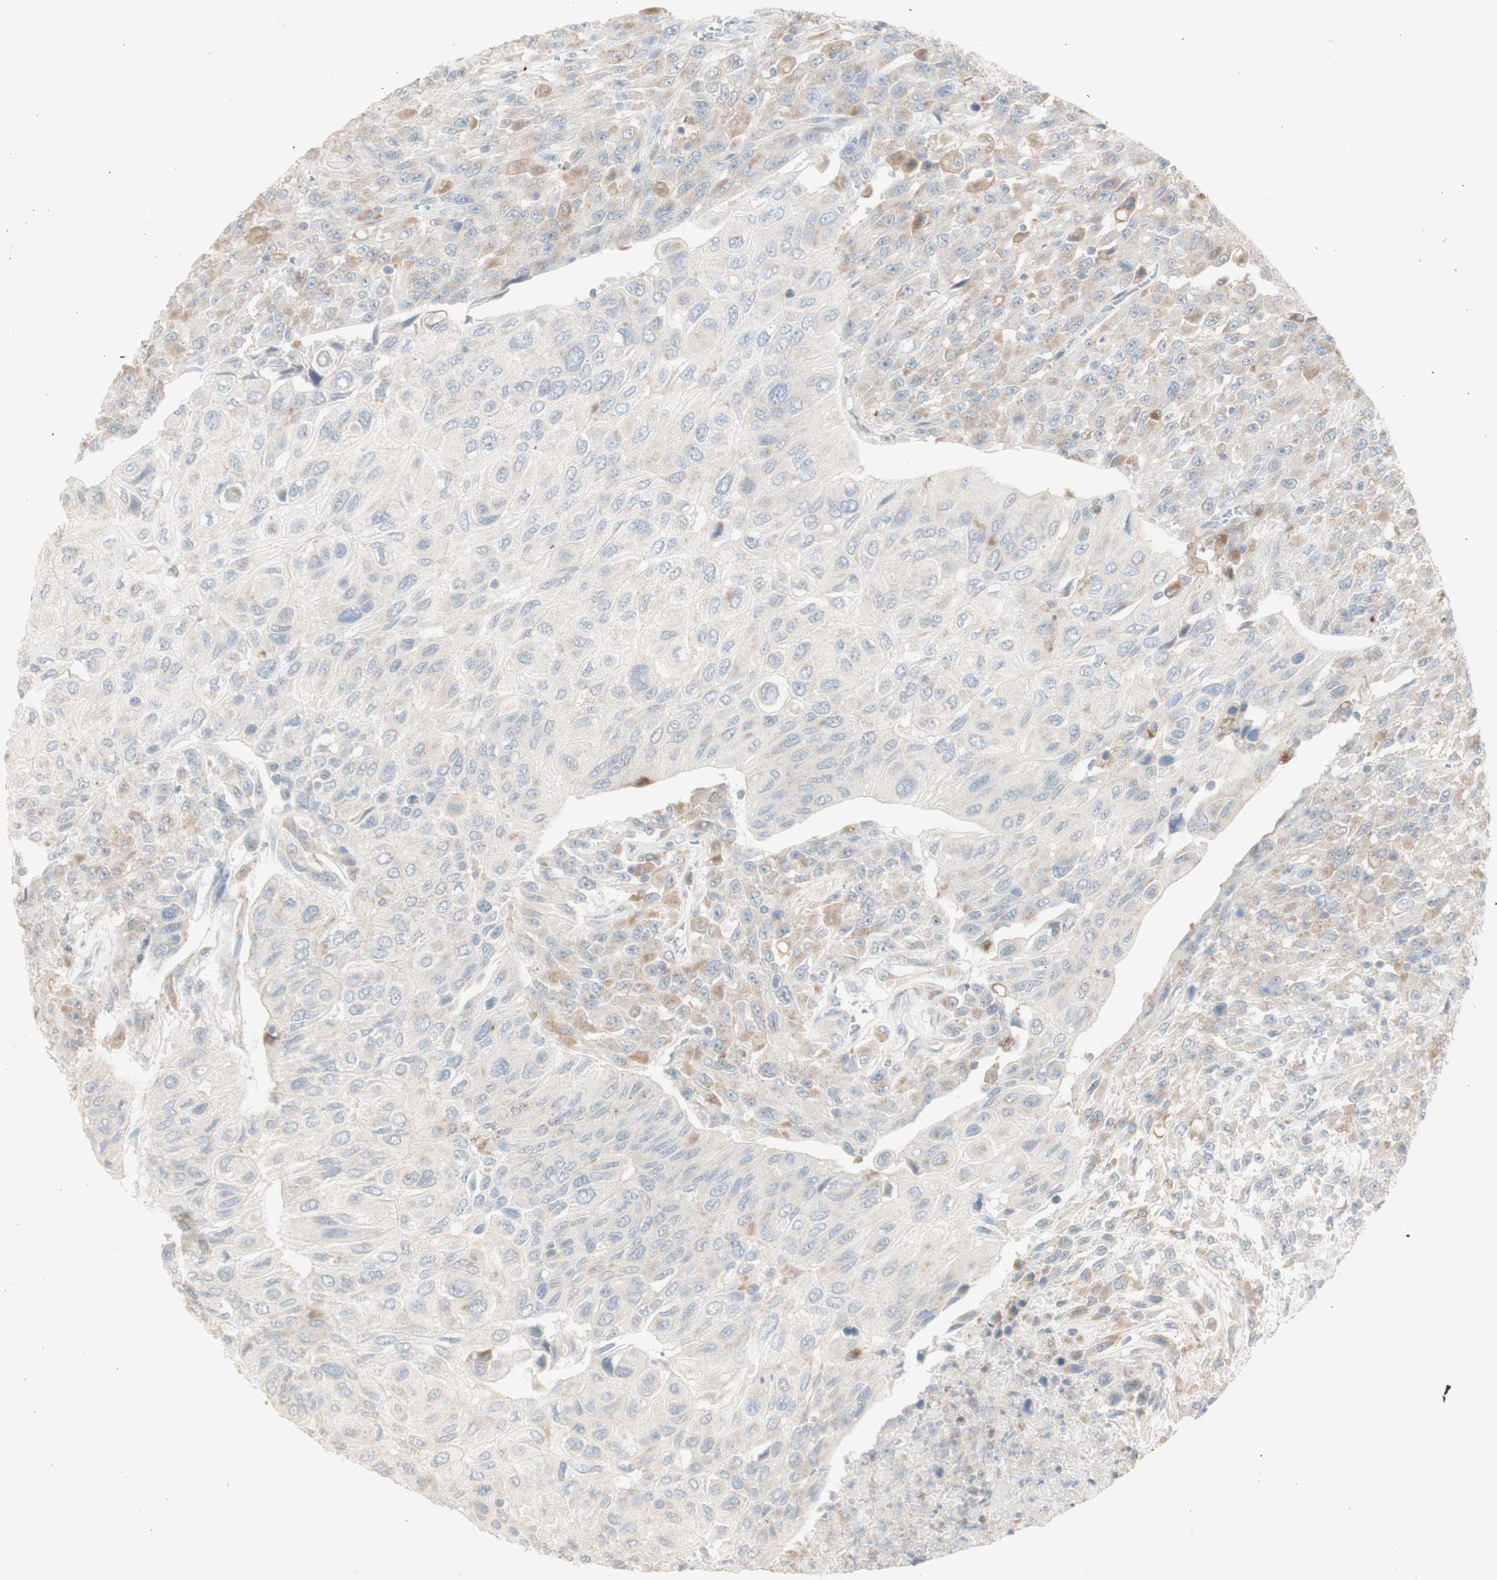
{"staining": {"intensity": "weak", "quantity": "<25%", "location": "cytoplasmic/membranous"}, "tissue": "urothelial cancer", "cell_type": "Tumor cells", "image_type": "cancer", "snomed": [{"axis": "morphology", "description": "Urothelial carcinoma, High grade"}, {"axis": "topography", "description": "Urinary bladder"}], "caption": "Immunohistochemical staining of urothelial carcinoma (high-grade) shows no significant expression in tumor cells.", "gene": "ATP6V1B1", "patient": {"sex": "male", "age": 66}}